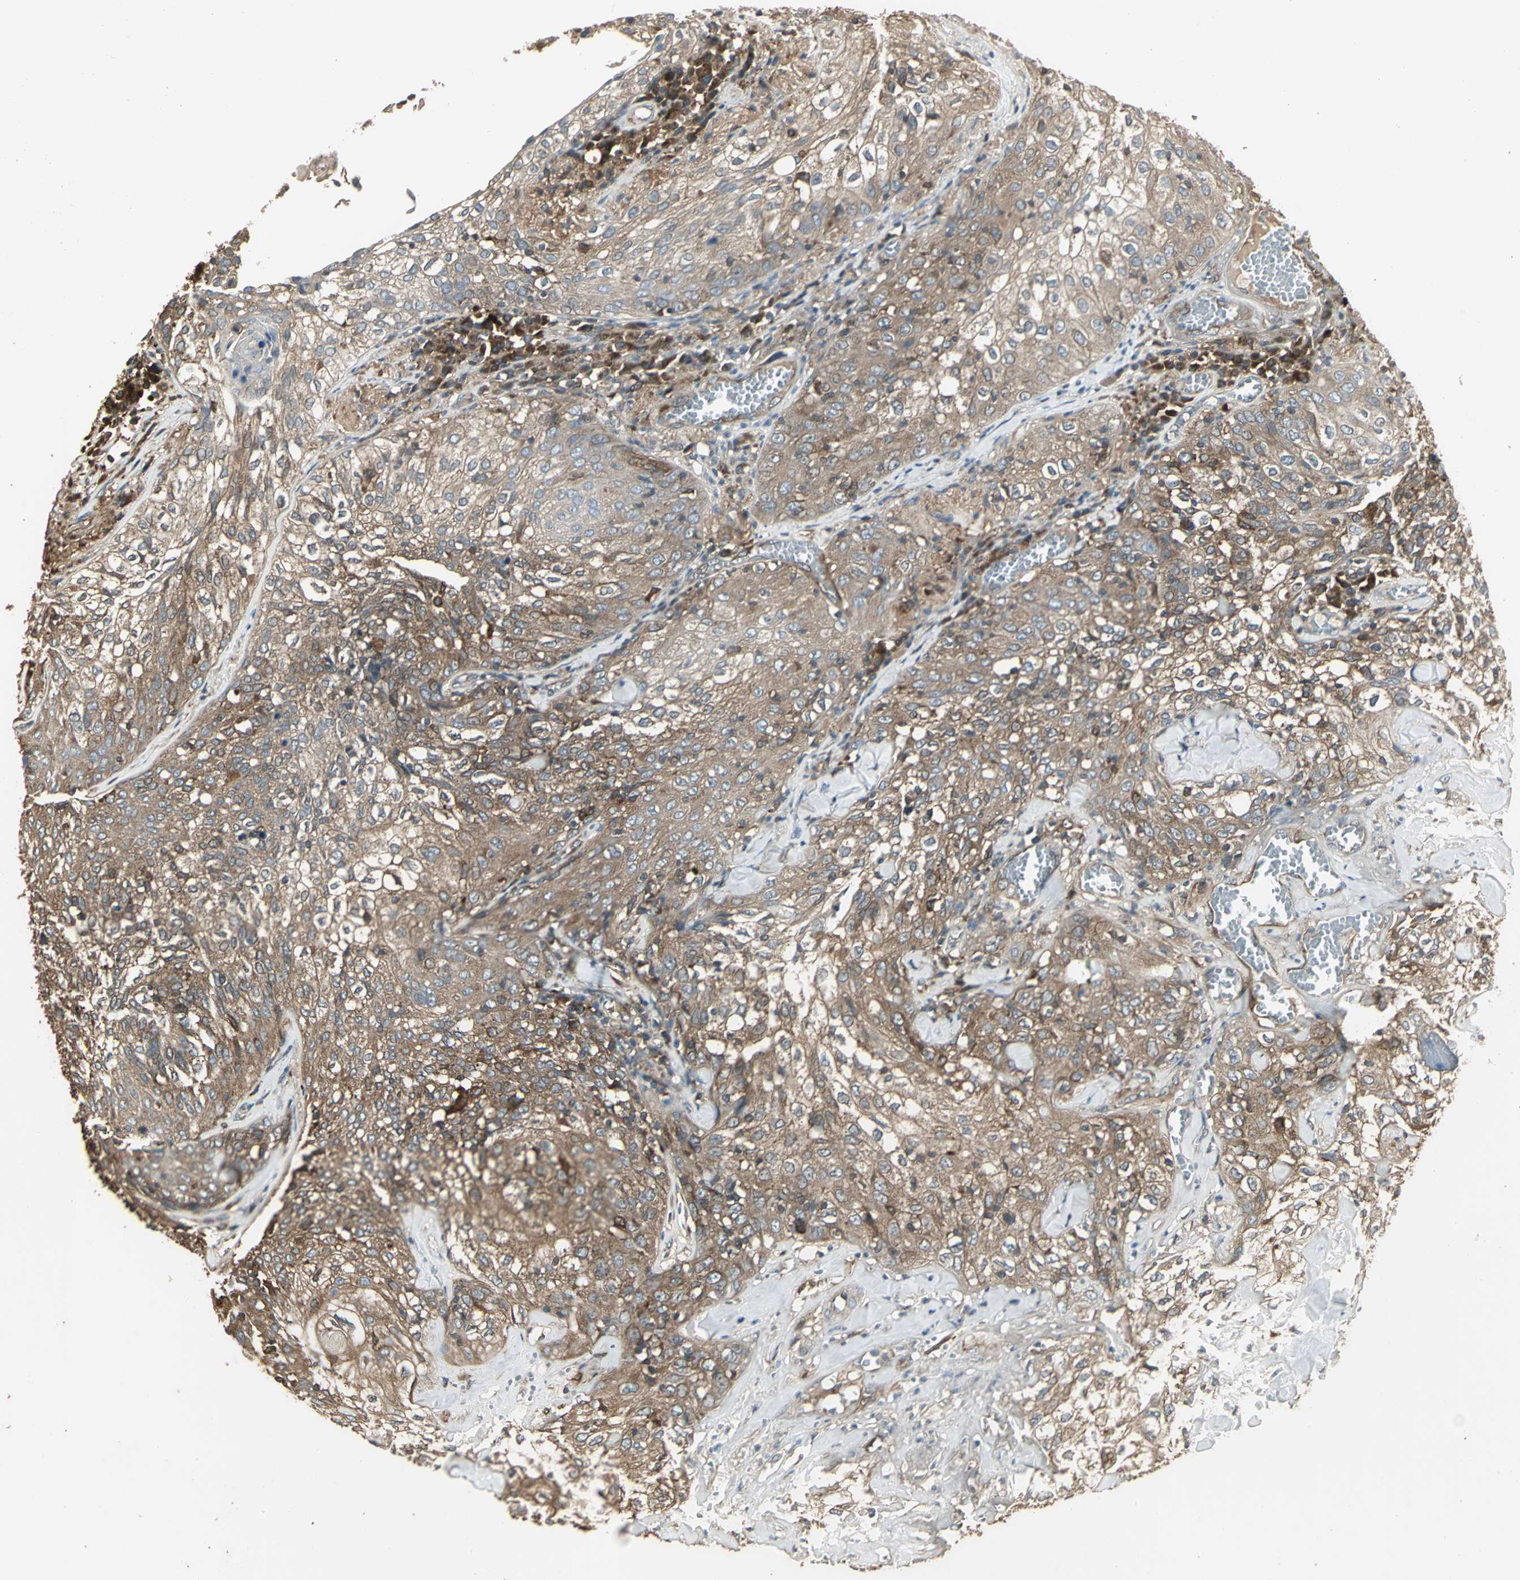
{"staining": {"intensity": "moderate", "quantity": ">75%", "location": "cytoplasmic/membranous"}, "tissue": "skin cancer", "cell_type": "Tumor cells", "image_type": "cancer", "snomed": [{"axis": "morphology", "description": "Squamous cell carcinoma, NOS"}, {"axis": "topography", "description": "Skin"}], "caption": "This photomicrograph reveals skin cancer (squamous cell carcinoma) stained with IHC to label a protein in brown. The cytoplasmic/membranous of tumor cells show moderate positivity for the protein. Nuclei are counter-stained blue.", "gene": "PRXL2B", "patient": {"sex": "male", "age": 65}}